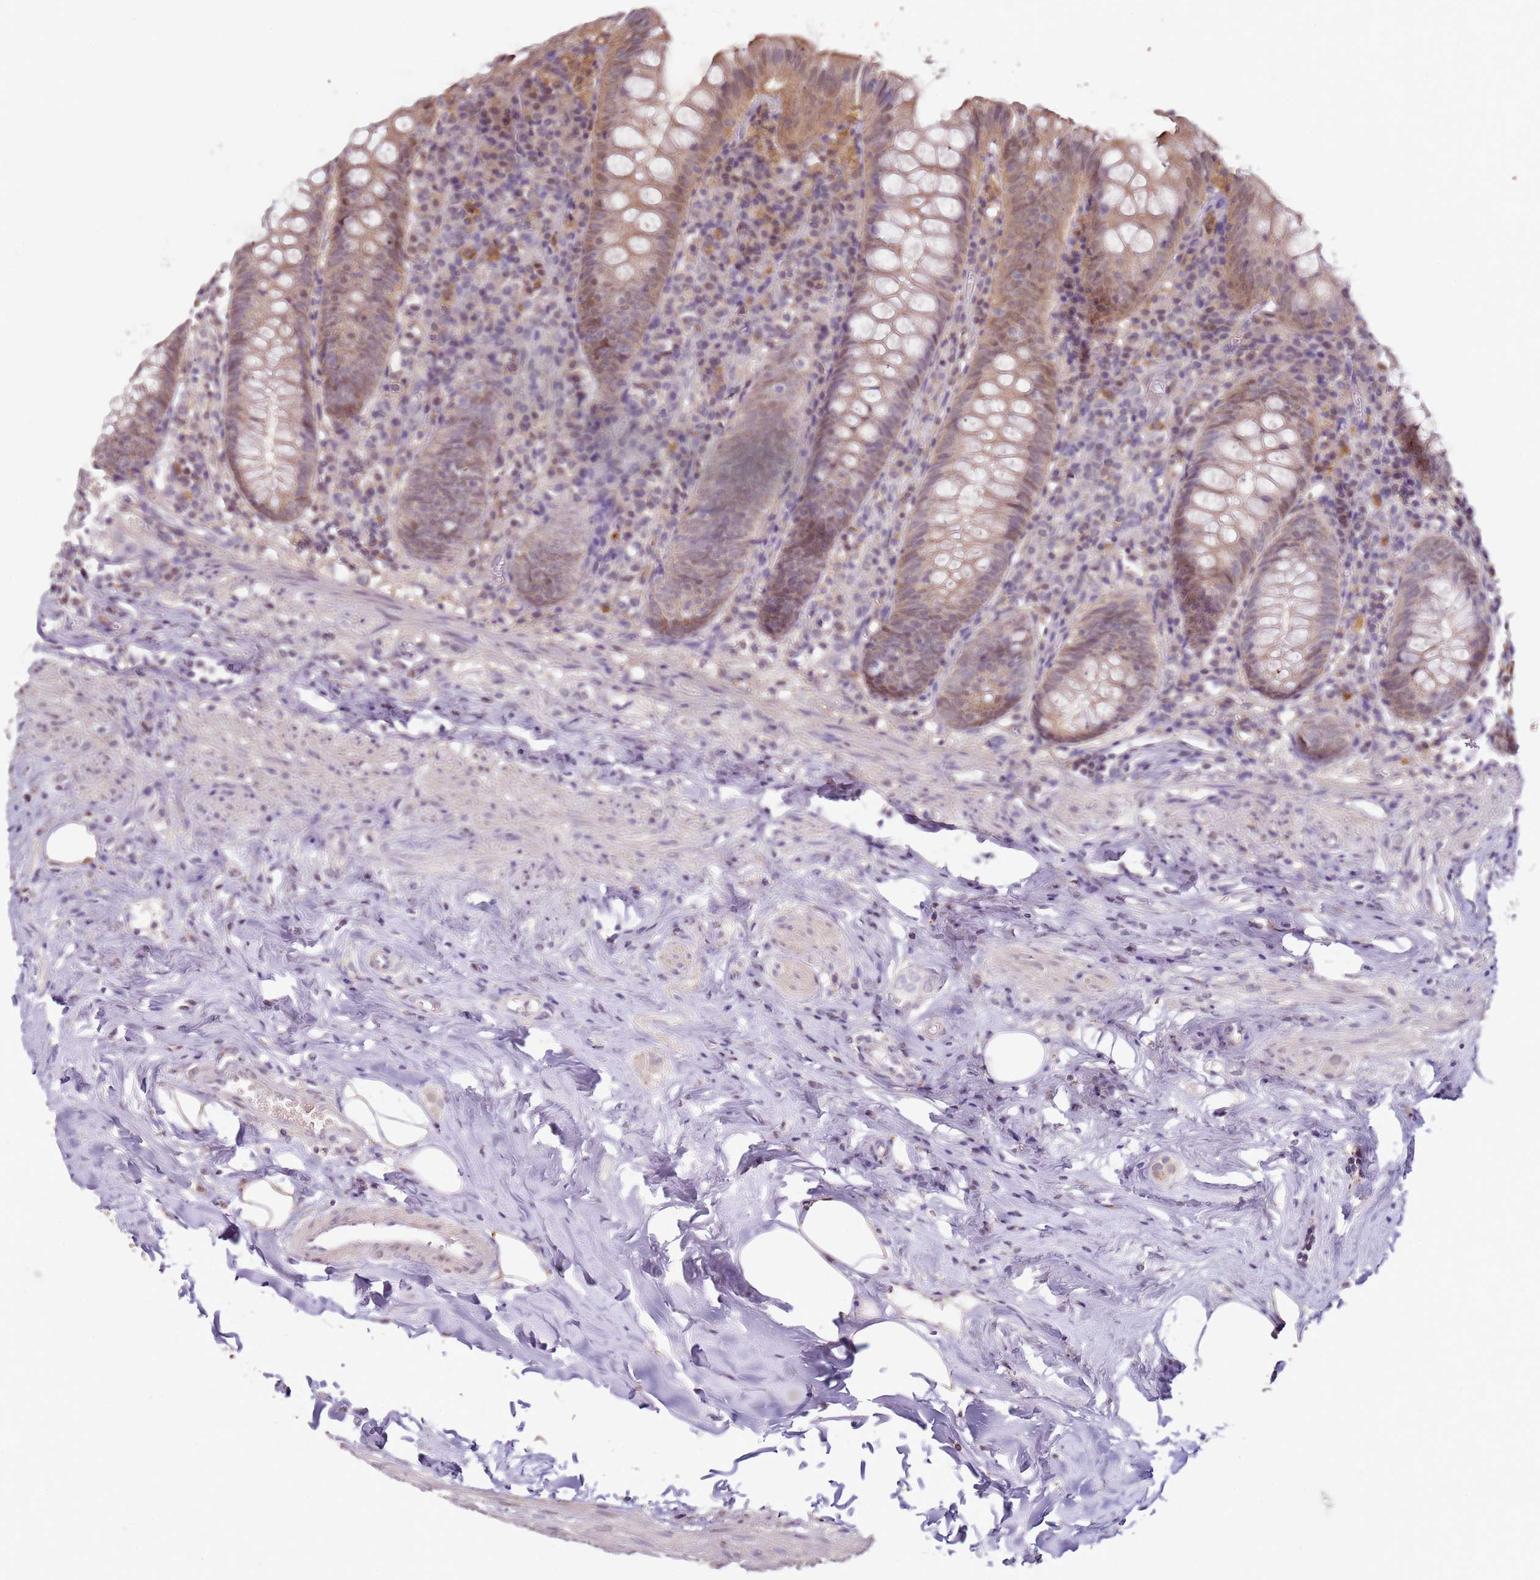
{"staining": {"intensity": "weak", "quantity": "25%-75%", "location": "cytoplasmic/membranous"}, "tissue": "appendix", "cell_type": "Glandular cells", "image_type": "normal", "snomed": [{"axis": "morphology", "description": "Normal tissue, NOS"}, {"axis": "topography", "description": "Appendix"}], "caption": "Human appendix stained with a protein marker shows weak staining in glandular cells.", "gene": "MDH1", "patient": {"sex": "female", "age": 54}}